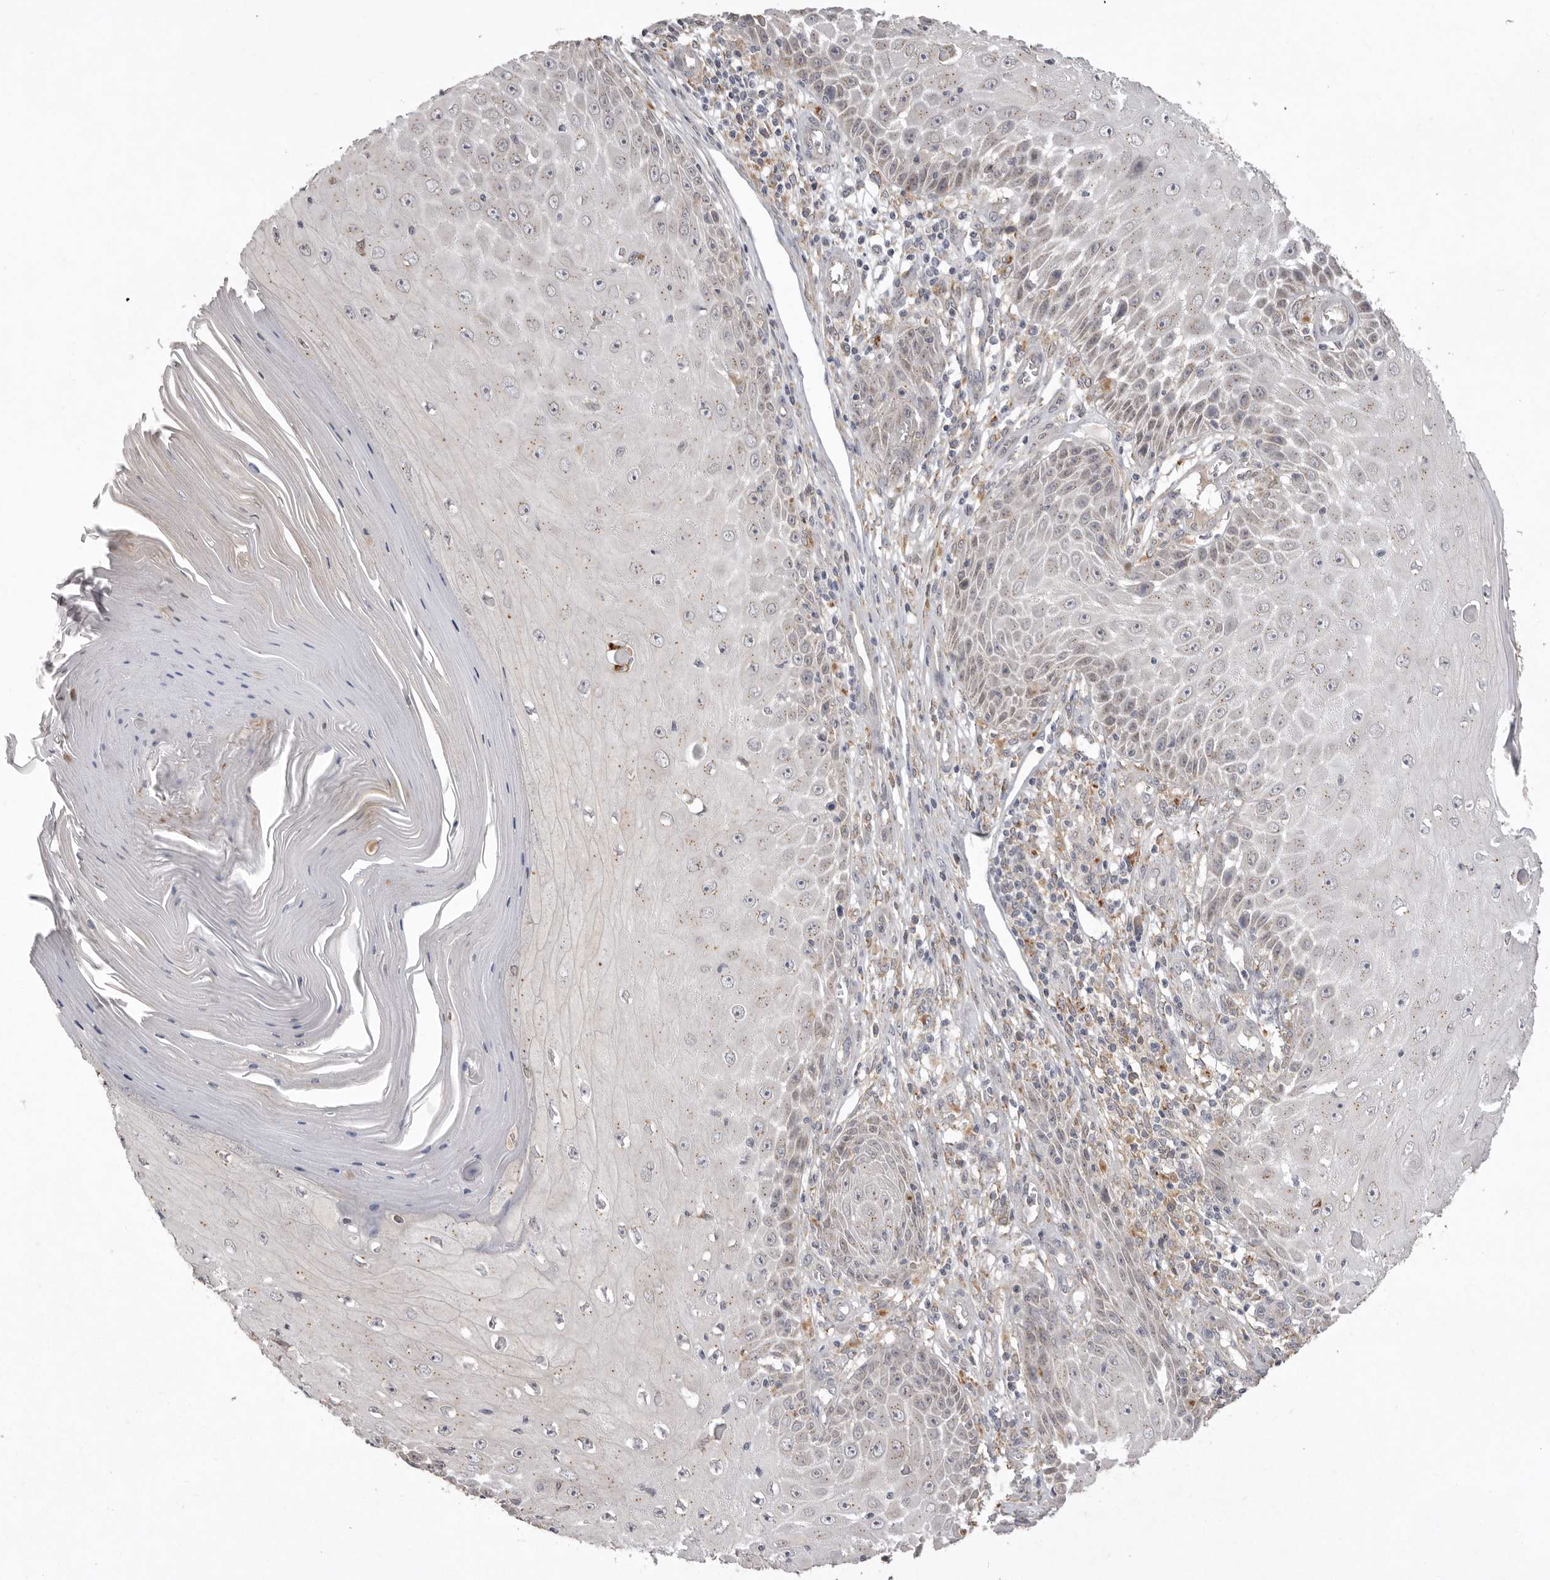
{"staining": {"intensity": "negative", "quantity": "none", "location": "none"}, "tissue": "skin cancer", "cell_type": "Tumor cells", "image_type": "cancer", "snomed": [{"axis": "morphology", "description": "Squamous cell carcinoma, NOS"}, {"axis": "topography", "description": "Skin"}], "caption": "Immunohistochemistry (IHC) photomicrograph of skin cancer (squamous cell carcinoma) stained for a protein (brown), which reveals no expression in tumor cells. The staining is performed using DAB (3,3'-diaminobenzidine) brown chromogen with nuclei counter-stained in using hematoxylin.", "gene": "TLR3", "patient": {"sex": "female", "age": 73}}